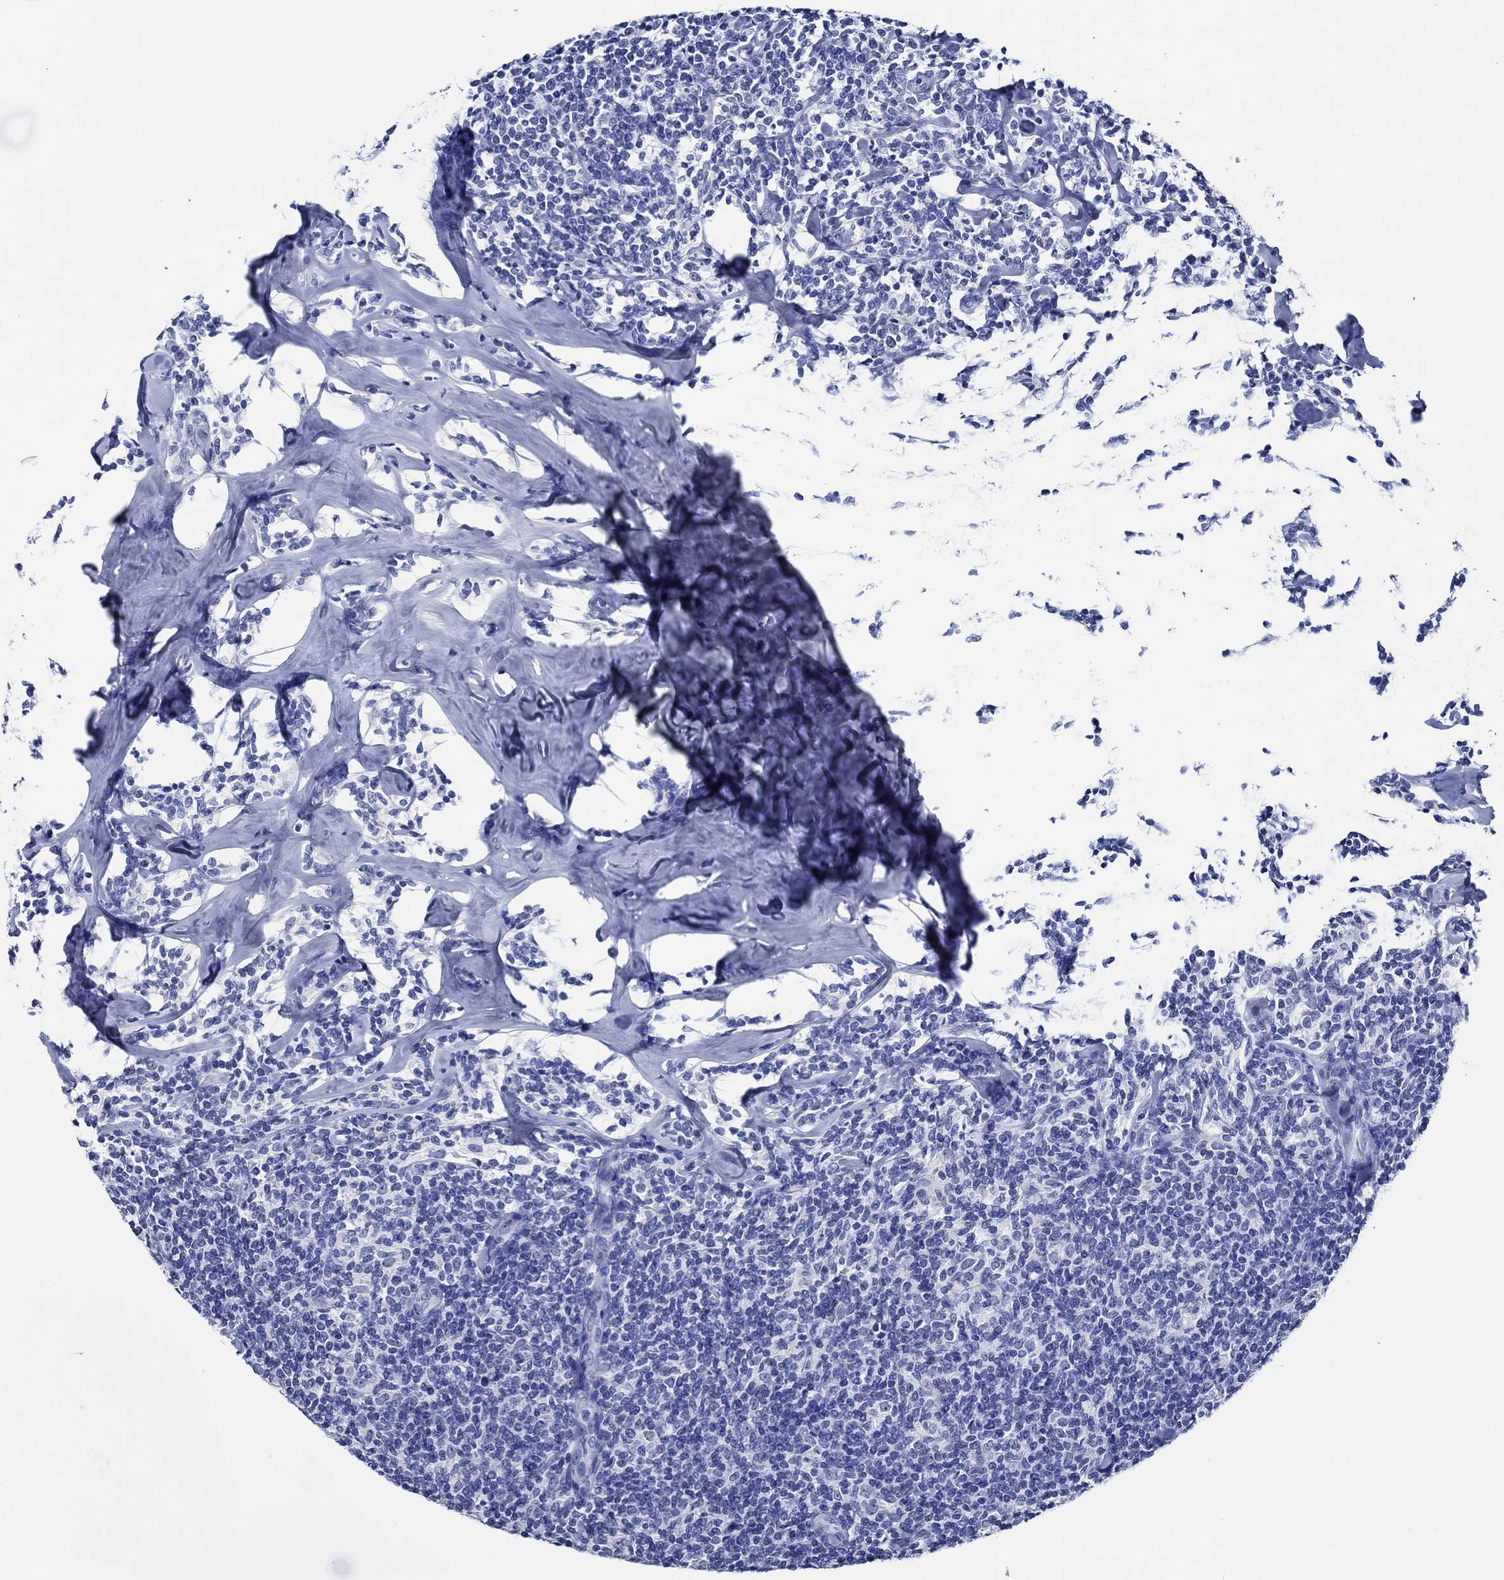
{"staining": {"intensity": "negative", "quantity": "none", "location": "none"}, "tissue": "lymphoma", "cell_type": "Tumor cells", "image_type": "cancer", "snomed": [{"axis": "morphology", "description": "Malignant lymphoma, non-Hodgkin's type, Low grade"}, {"axis": "topography", "description": "Lymph node"}], "caption": "Immunohistochemistry of lymphoma demonstrates no positivity in tumor cells.", "gene": "WDR62", "patient": {"sex": "female", "age": 56}}